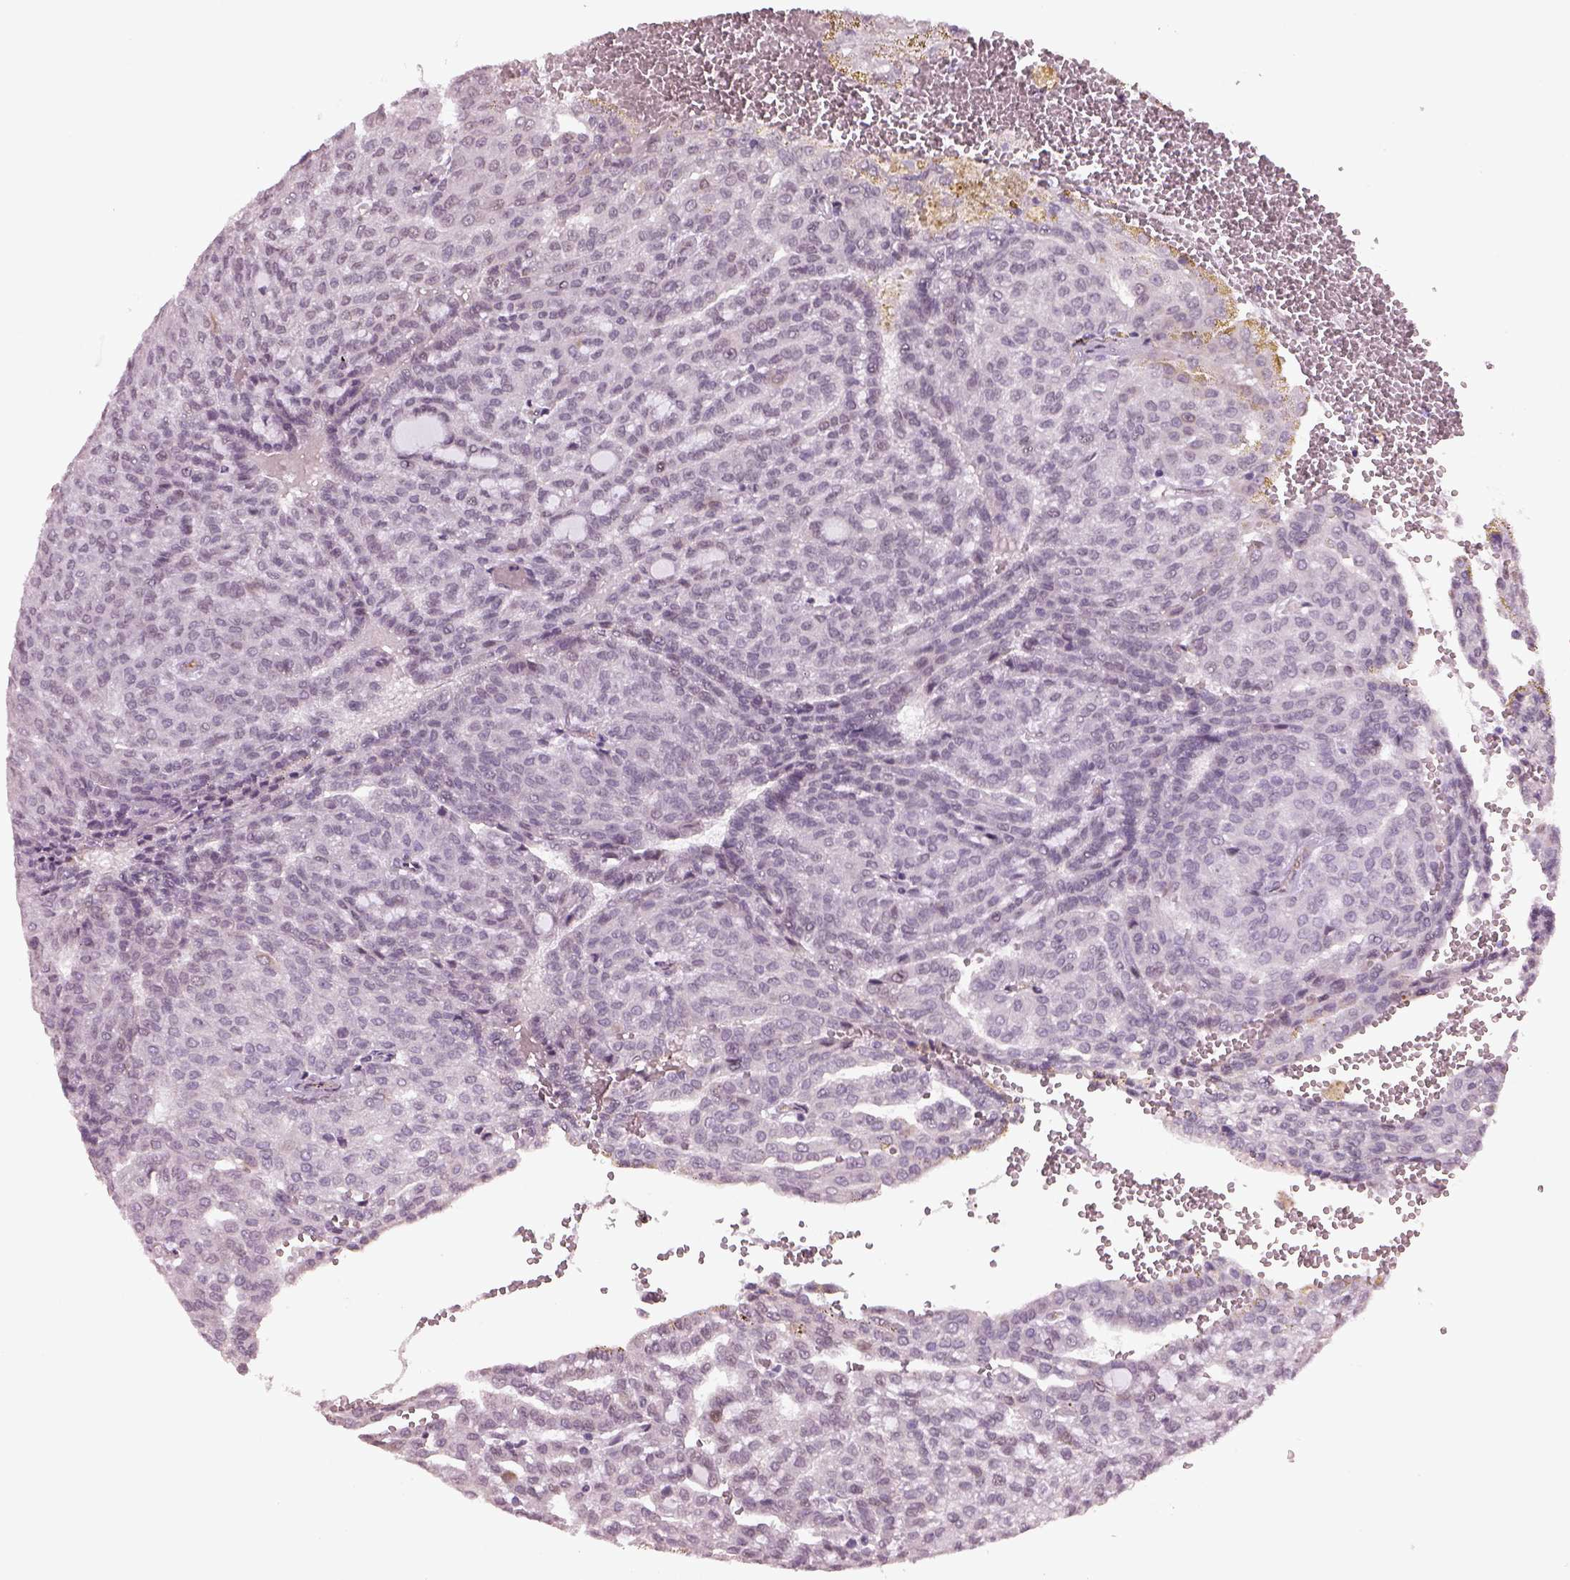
{"staining": {"intensity": "negative", "quantity": "none", "location": "none"}, "tissue": "renal cancer", "cell_type": "Tumor cells", "image_type": "cancer", "snomed": [{"axis": "morphology", "description": "Adenocarcinoma, NOS"}, {"axis": "topography", "description": "Kidney"}], "caption": "Tumor cells are negative for protein expression in human adenocarcinoma (renal).", "gene": "NAT8", "patient": {"sex": "male", "age": 63}}